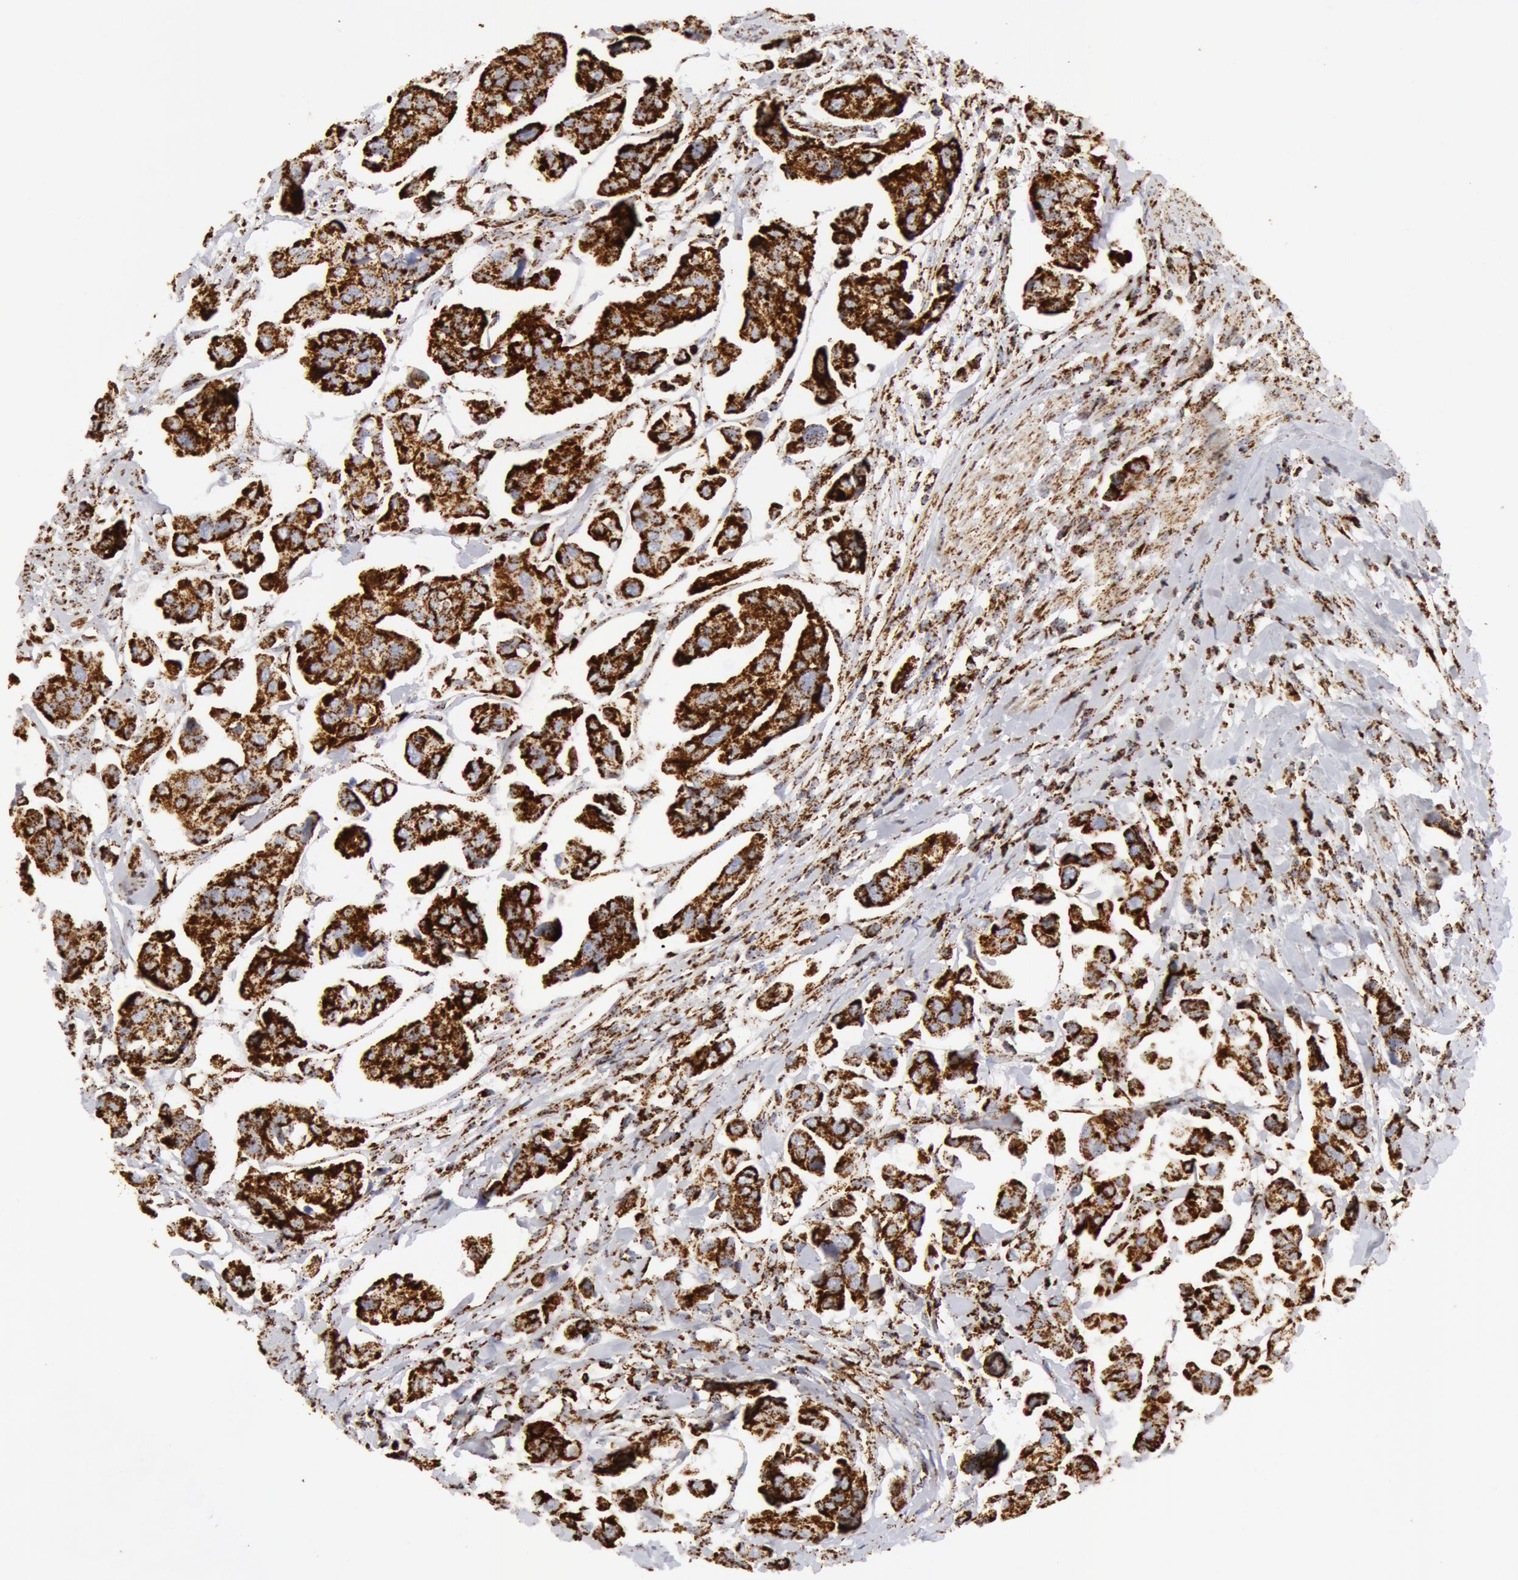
{"staining": {"intensity": "strong", "quantity": ">75%", "location": "cytoplasmic/membranous"}, "tissue": "urothelial cancer", "cell_type": "Tumor cells", "image_type": "cancer", "snomed": [{"axis": "morphology", "description": "Adenocarcinoma, NOS"}, {"axis": "topography", "description": "Urinary bladder"}], "caption": "Protein analysis of urothelial cancer tissue displays strong cytoplasmic/membranous expression in approximately >75% of tumor cells.", "gene": "ATP5F1B", "patient": {"sex": "male", "age": 61}}